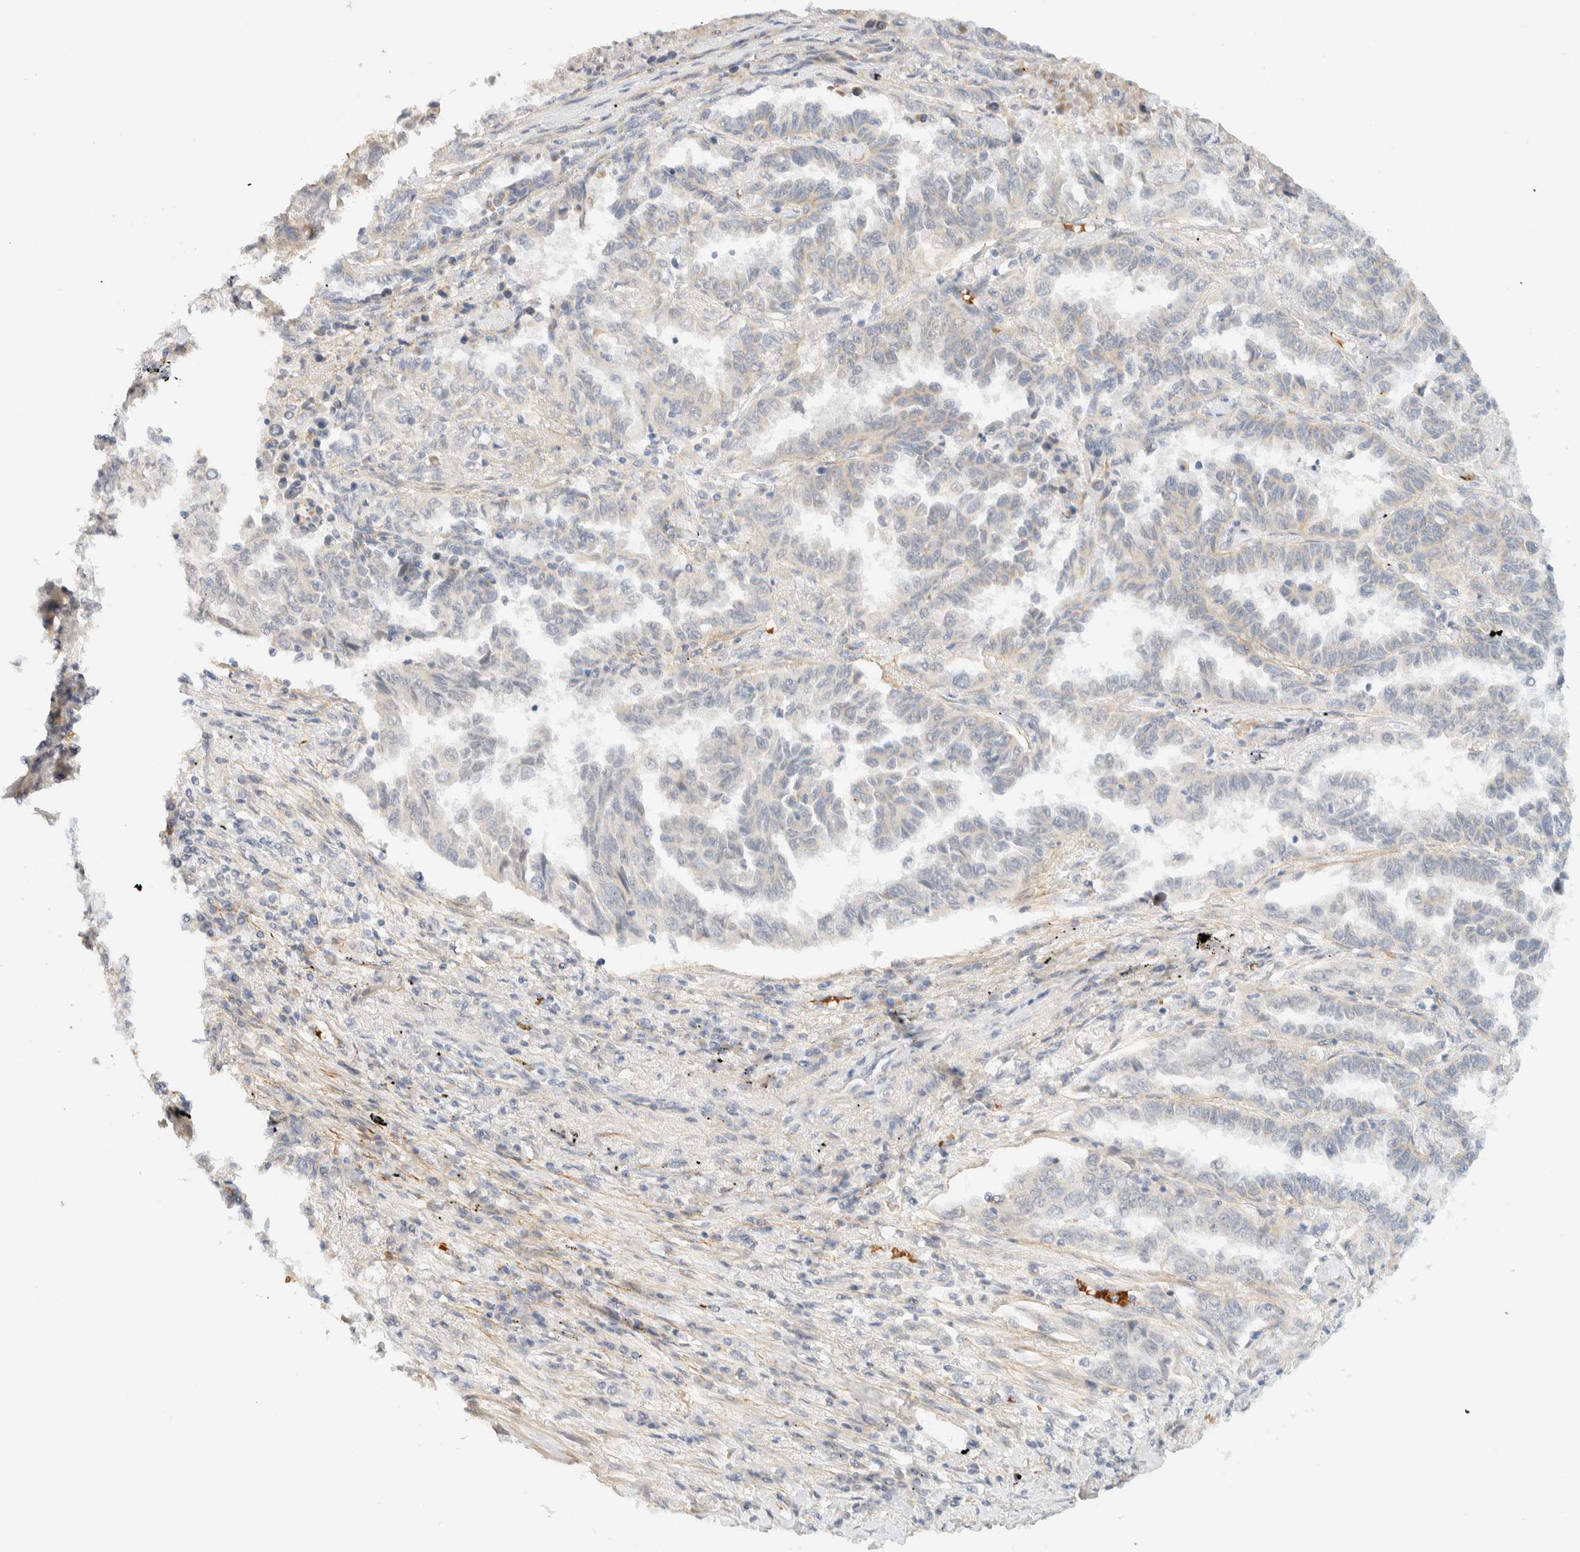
{"staining": {"intensity": "negative", "quantity": "none", "location": "none"}, "tissue": "lung cancer", "cell_type": "Tumor cells", "image_type": "cancer", "snomed": [{"axis": "morphology", "description": "Adenocarcinoma, NOS"}, {"axis": "topography", "description": "Lung"}], "caption": "This is a histopathology image of IHC staining of lung adenocarcinoma, which shows no staining in tumor cells.", "gene": "TNK1", "patient": {"sex": "female", "age": 51}}